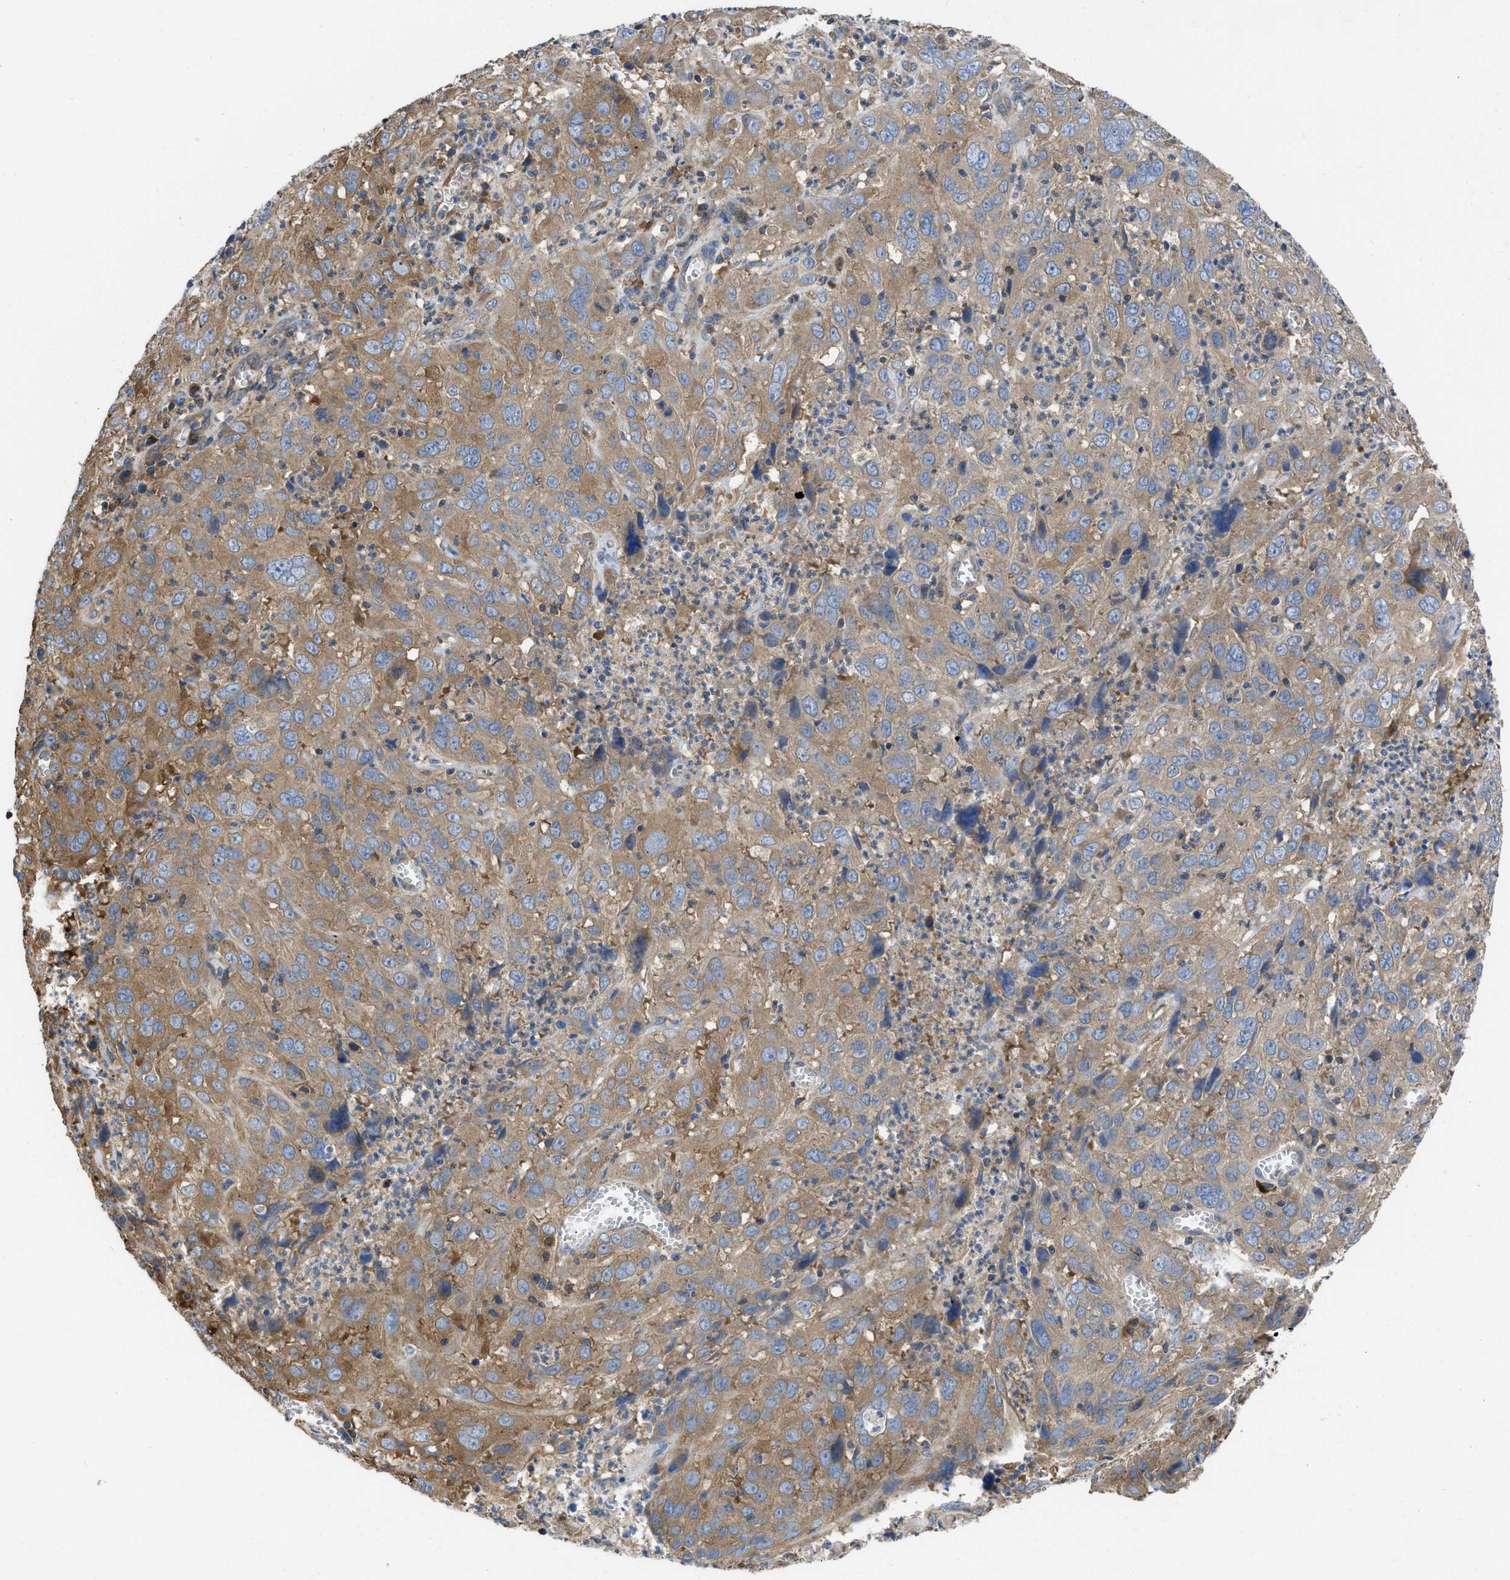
{"staining": {"intensity": "moderate", "quantity": ">75%", "location": "cytoplasmic/membranous"}, "tissue": "cervical cancer", "cell_type": "Tumor cells", "image_type": "cancer", "snomed": [{"axis": "morphology", "description": "Squamous cell carcinoma, NOS"}, {"axis": "topography", "description": "Cervix"}], "caption": "Tumor cells display moderate cytoplasmic/membranous positivity in about >75% of cells in squamous cell carcinoma (cervical).", "gene": "CHKB", "patient": {"sex": "female", "age": 32}}